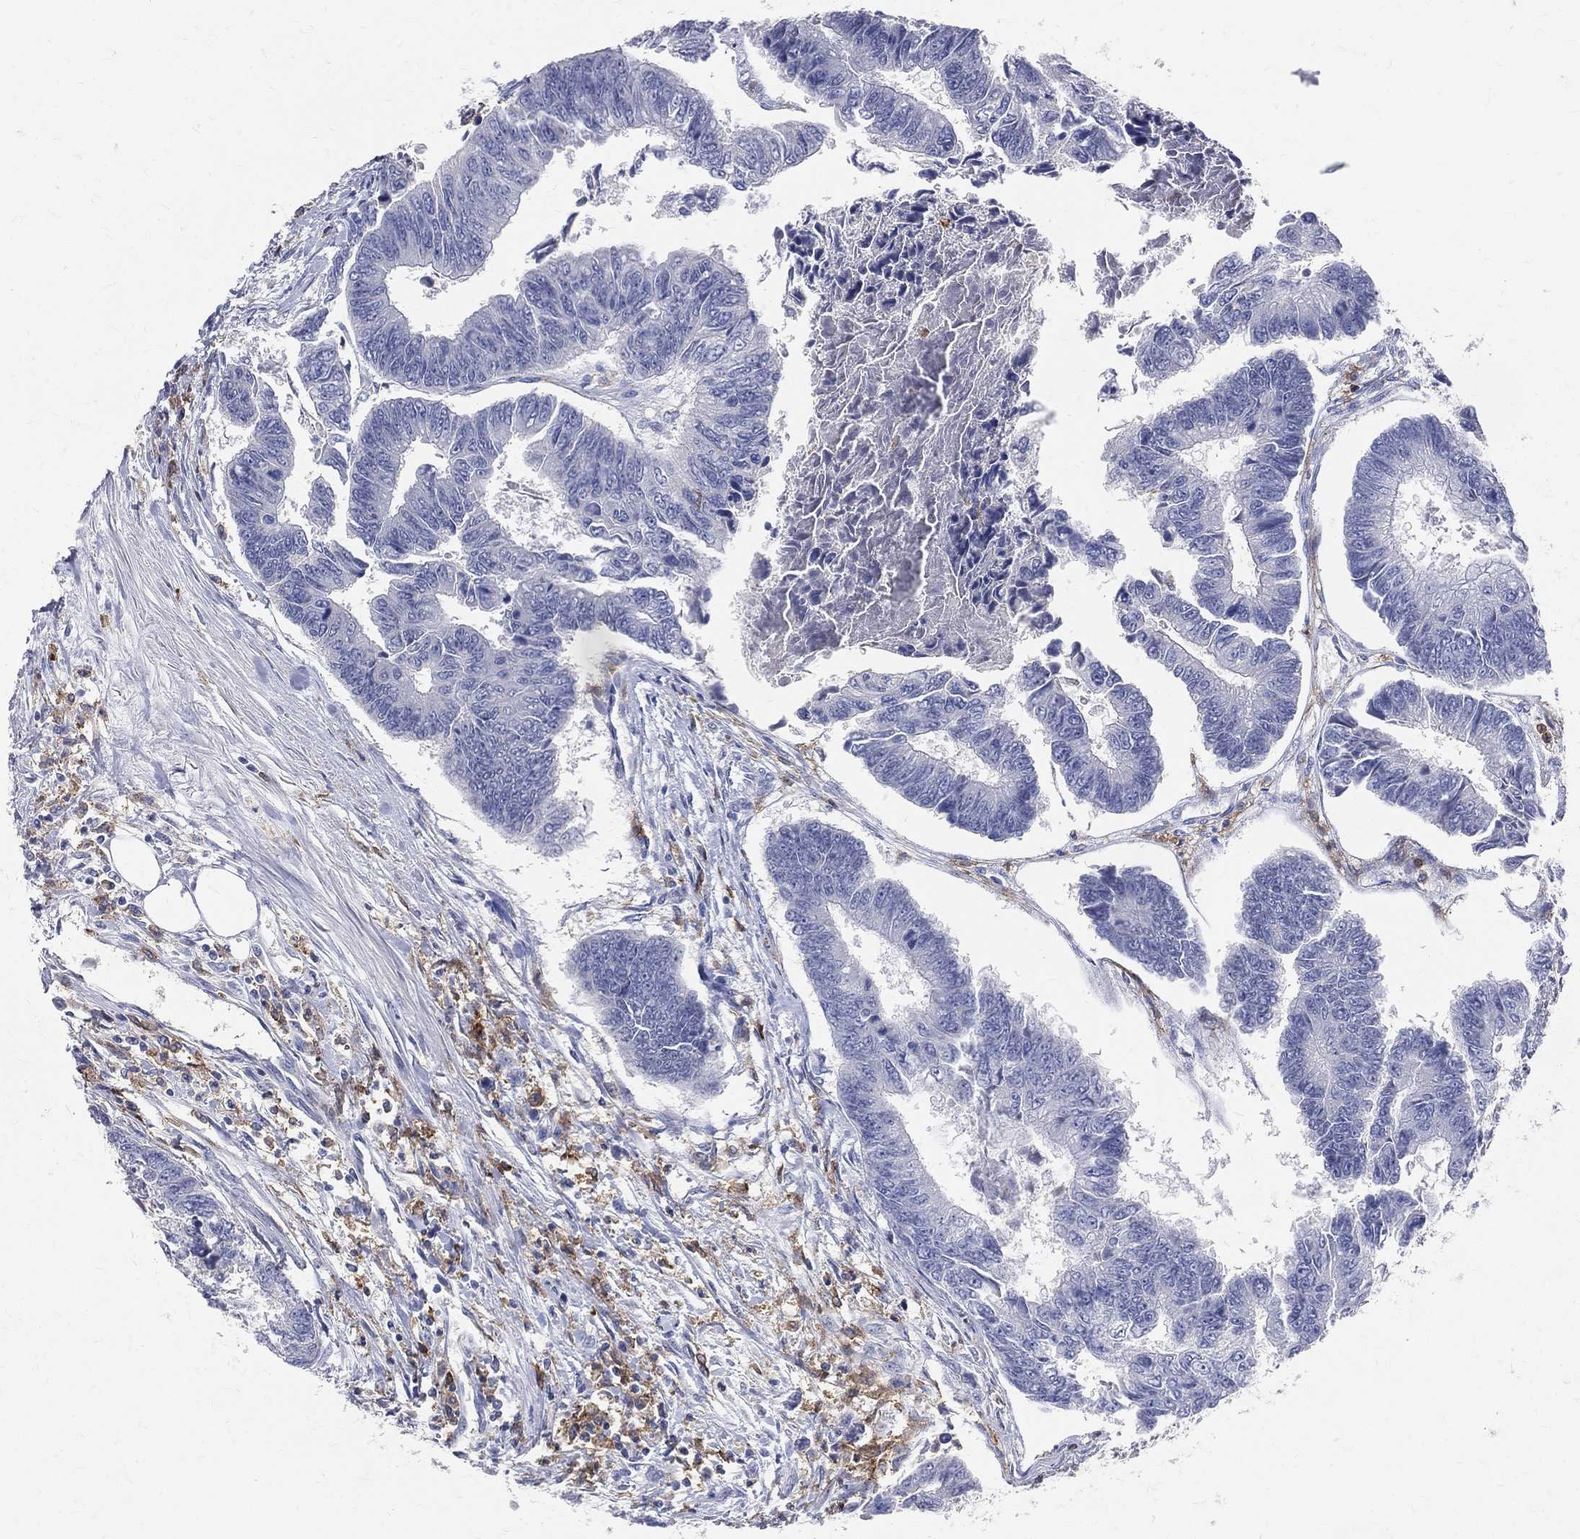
{"staining": {"intensity": "negative", "quantity": "none", "location": "none"}, "tissue": "colorectal cancer", "cell_type": "Tumor cells", "image_type": "cancer", "snomed": [{"axis": "morphology", "description": "Adenocarcinoma, NOS"}, {"axis": "topography", "description": "Colon"}], "caption": "High power microscopy micrograph of an immunohistochemistry image of colorectal cancer (adenocarcinoma), revealing no significant positivity in tumor cells. The staining was performed using DAB to visualize the protein expression in brown, while the nuclei were stained in blue with hematoxylin (Magnification: 20x).", "gene": "CD33", "patient": {"sex": "female", "age": 65}}